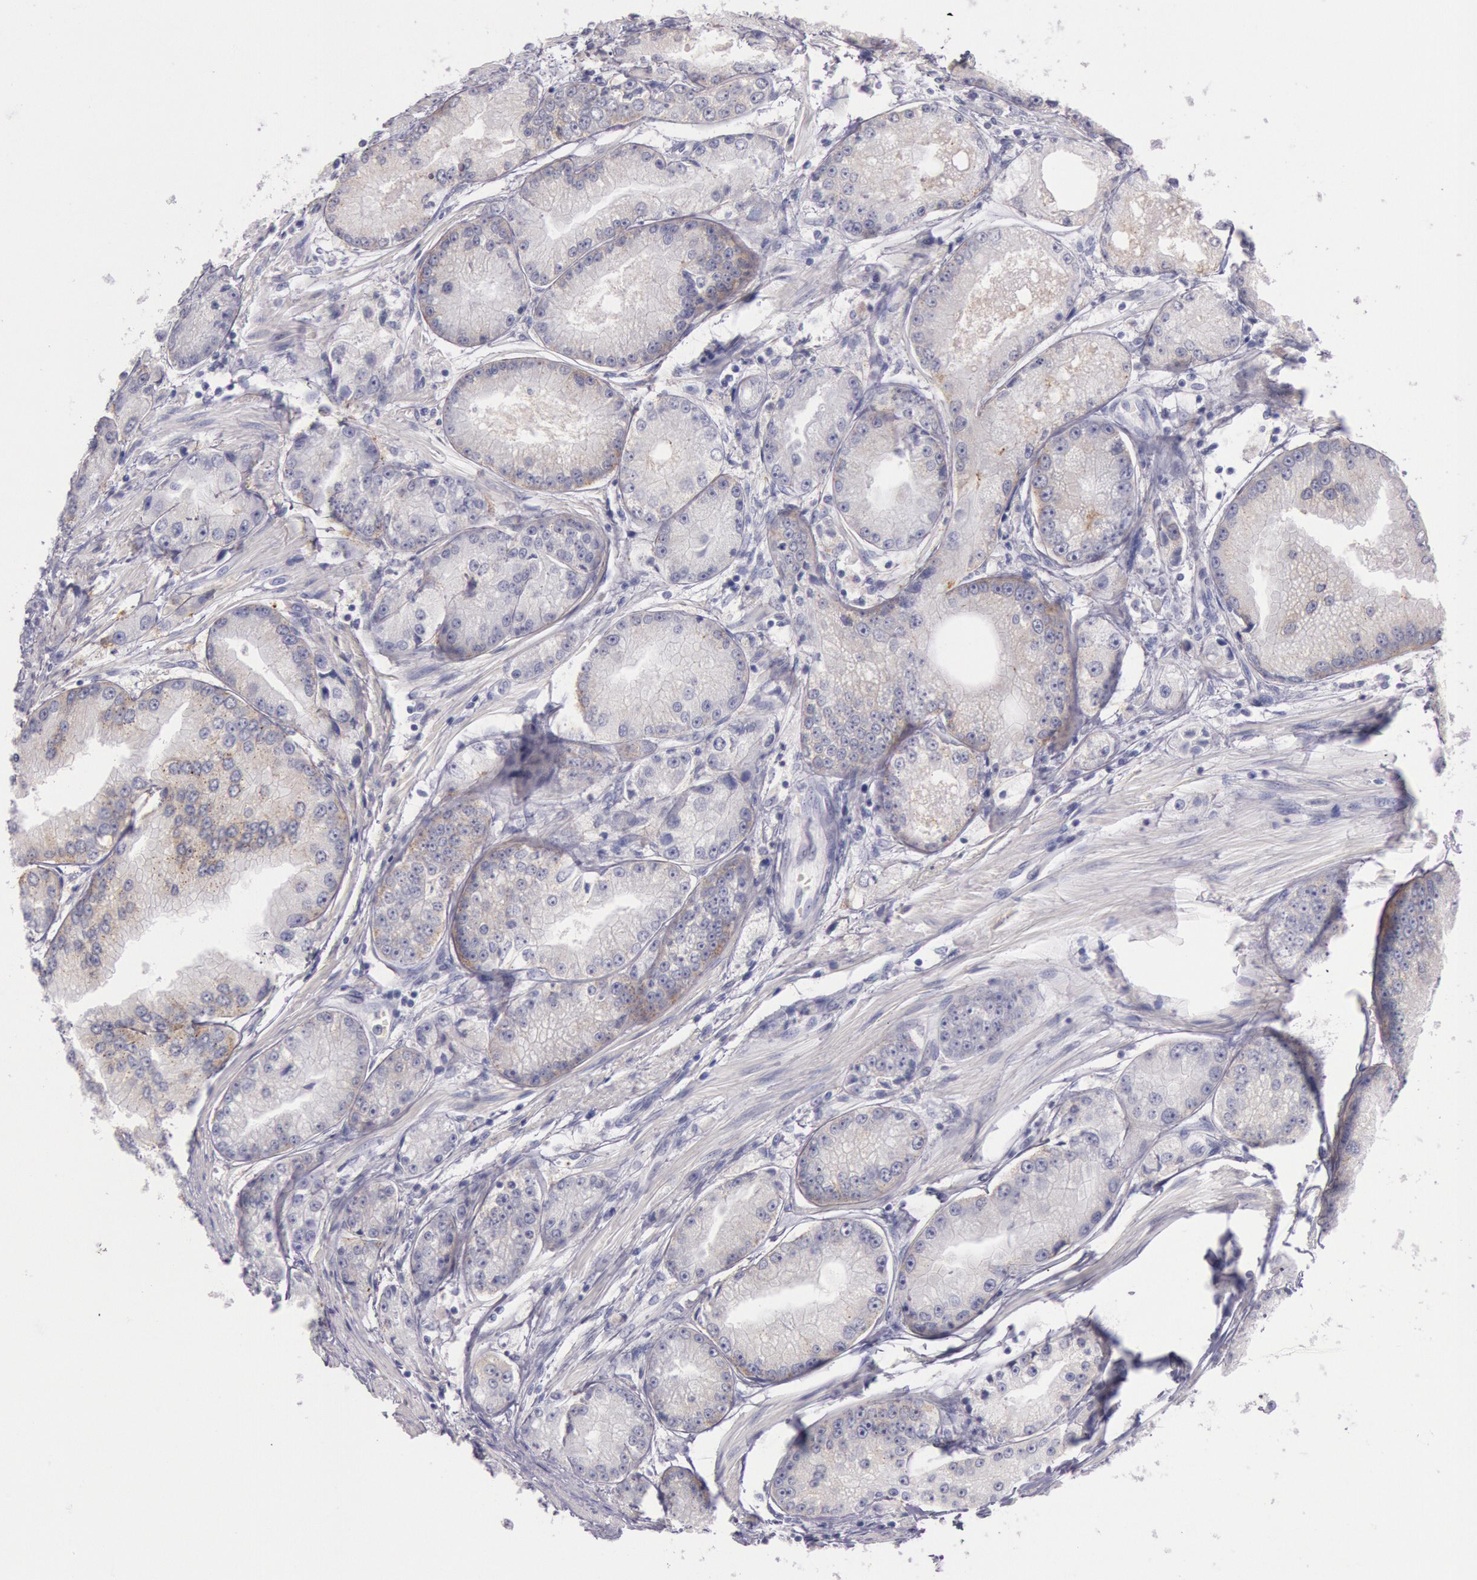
{"staining": {"intensity": "weak", "quantity": "<25%", "location": "cytoplasmic/membranous"}, "tissue": "prostate cancer", "cell_type": "Tumor cells", "image_type": "cancer", "snomed": [{"axis": "morphology", "description": "Adenocarcinoma, Medium grade"}, {"axis": "topography", "description": "Prostate"}], "caption": "Immunohistochemical staining of prostate cancer demonstrates no significant staining in tumor cells.", "gene": "EGFR", "patient": {"sex": "male", "age": 72}}